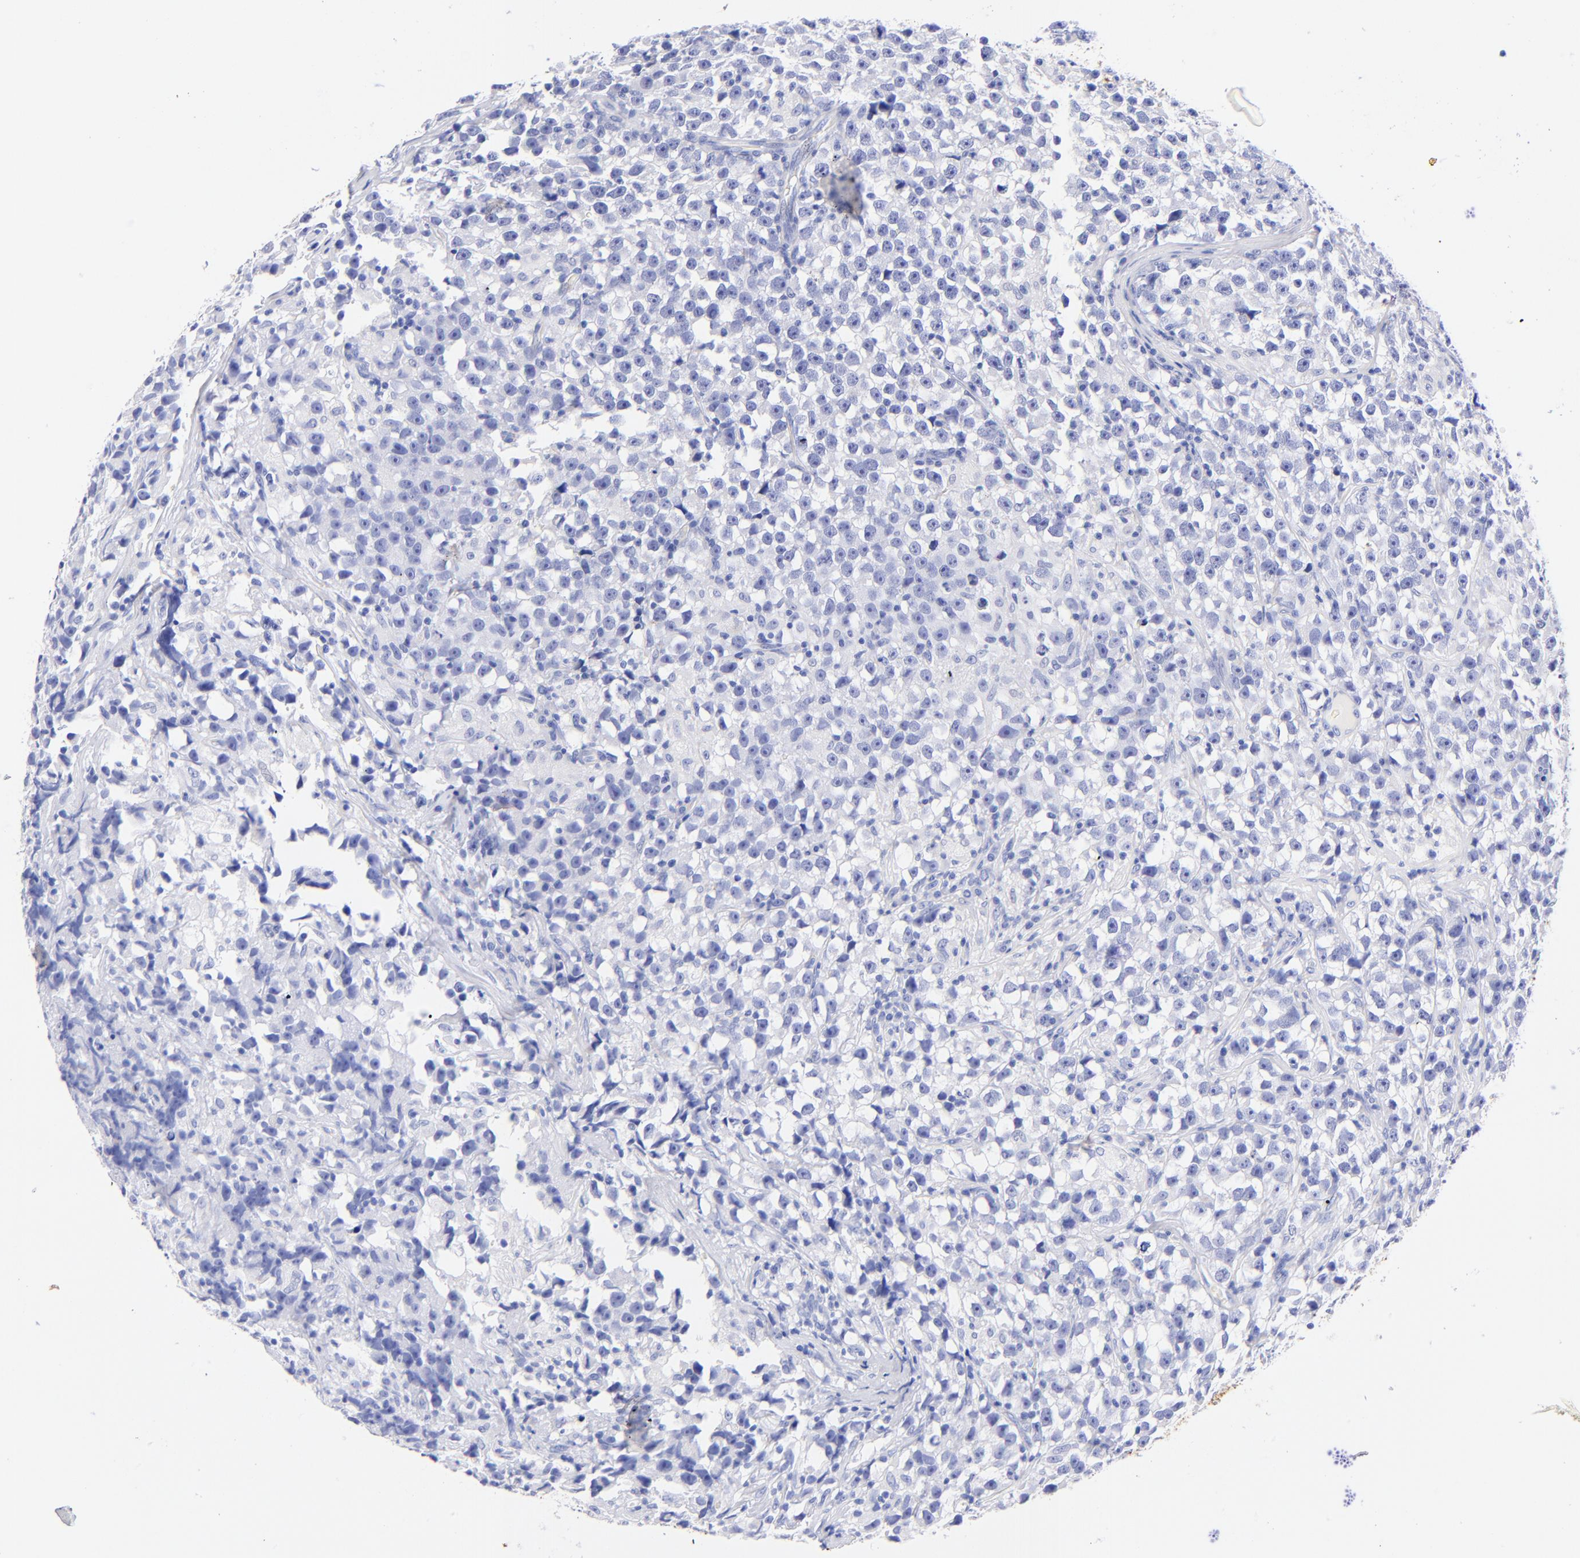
{"staining": {"intensity": "negative", "quantity": "none", "location": "none"}, "tissue": "testis cancer", "cell_type": "Tumor cells", "image_type": "cancer", "snomed": [{"axis": "morphology", "description": "Seminoma, NOS"}, {"axis": "topography", "description": "Testis"}], "caption": "An immunohistochemistry micrograph of seminoma (testis) is shown. There is no staining in tumor cells of seminoma (testis).", "gene": "KRT19", "patient": {"sex": "male", "age": 33}}